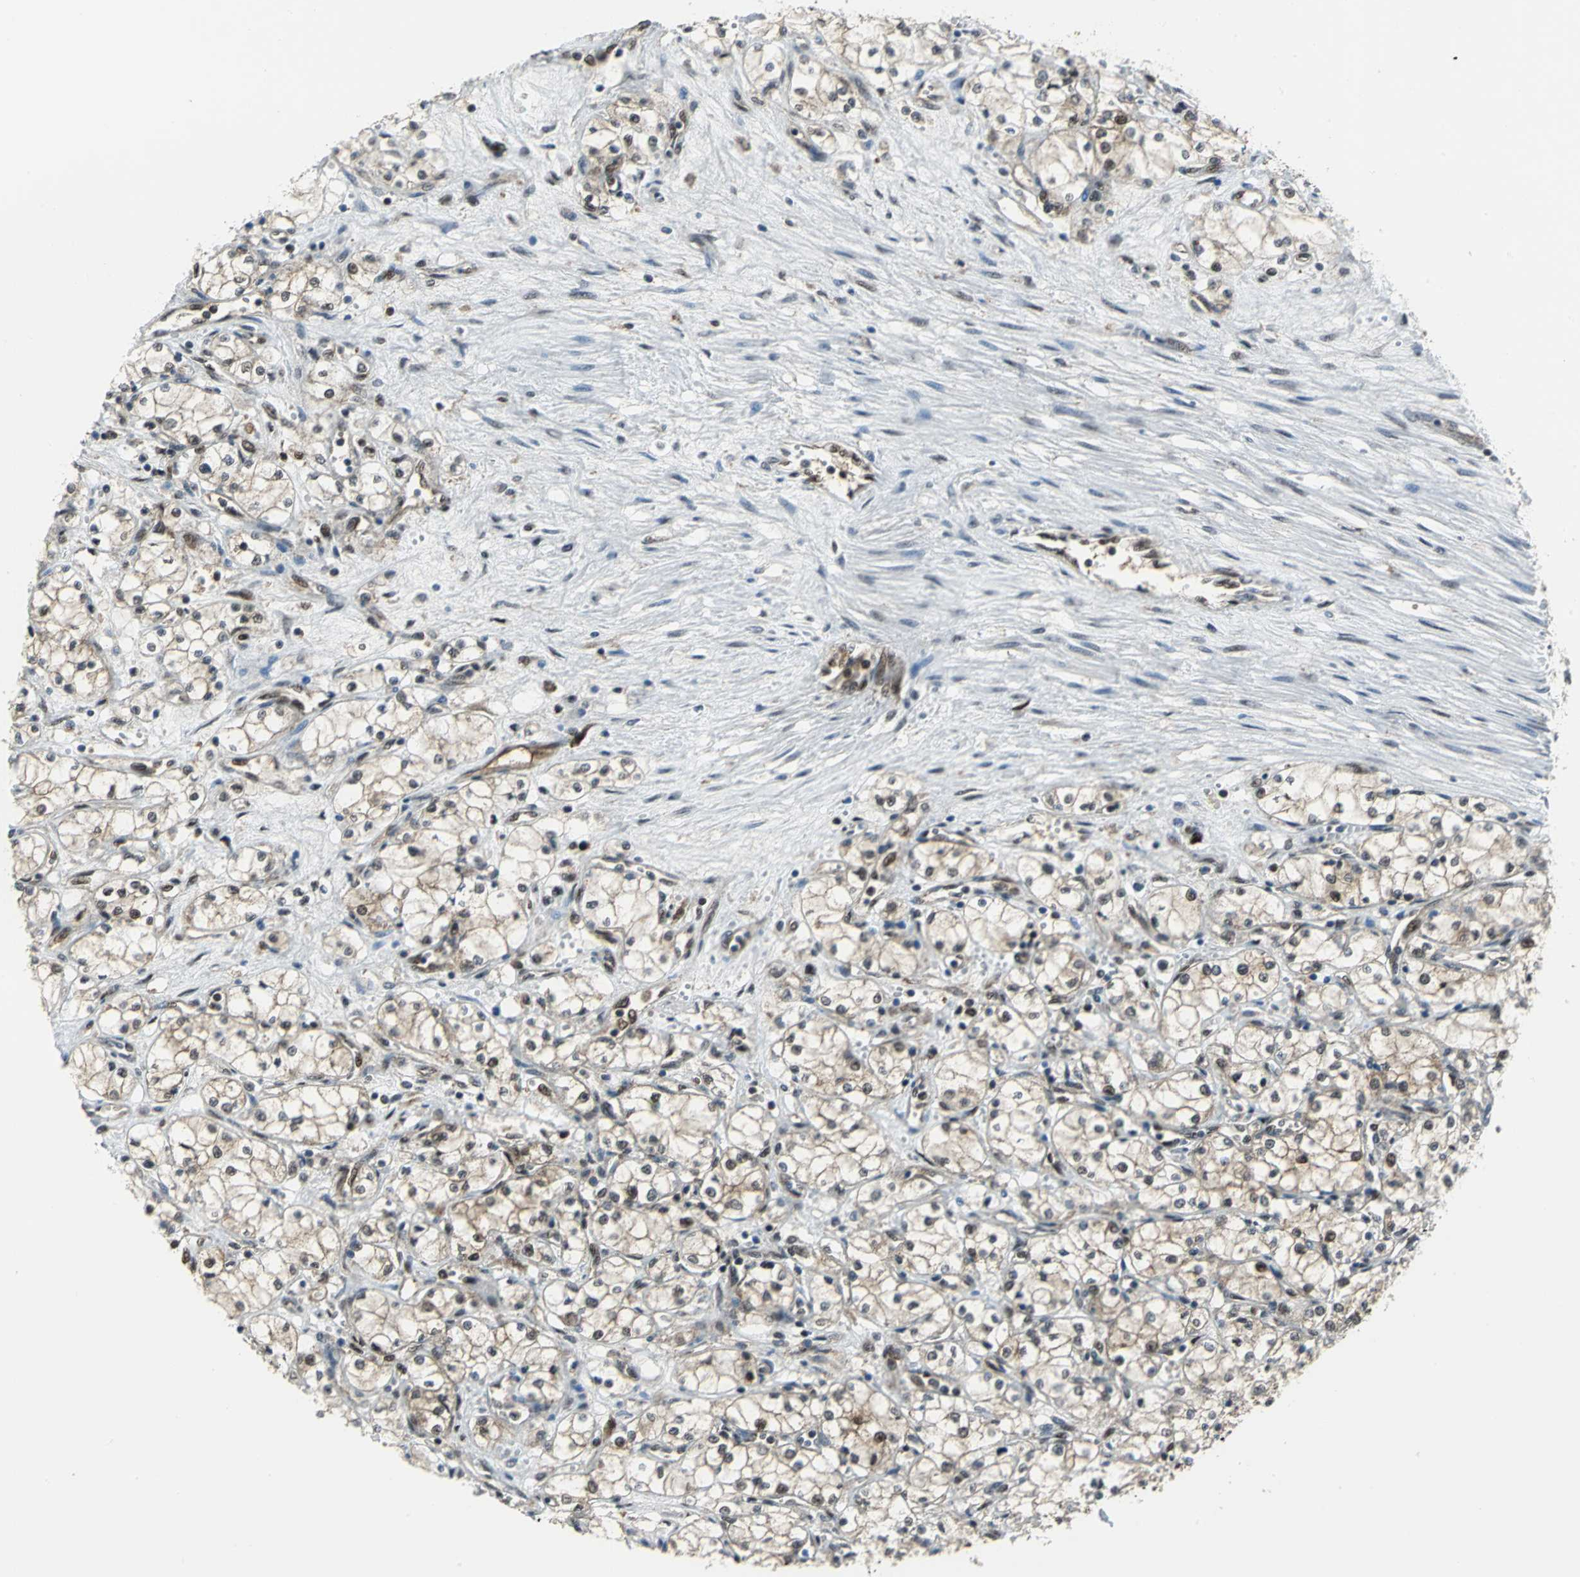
{"staining": {"intensity": "weak", "quantity": "25%-75%", "location": "cytoplasmic/membranous,nuclear"}, "tissue": "renal cancer", "cell_type": "Tumor cells", "image_type": "cancer", "snomed": [{"axis": "morphology", "description": "Normal tissue, NOS"}, {"axis": "morphology", "description": "Adenocarcinoma, NOS"}, {"axis": "topography", "description": "Kidney"}], "caption": "Protein analysis of adenocarcinoma (renal) tissue demonstrates weak cytoplasmic/membranous and nuclear staining in about 25%-75% of tumor cells.", "gene": "PSMA4", "patient": {"sex": "male", "age": 59}}